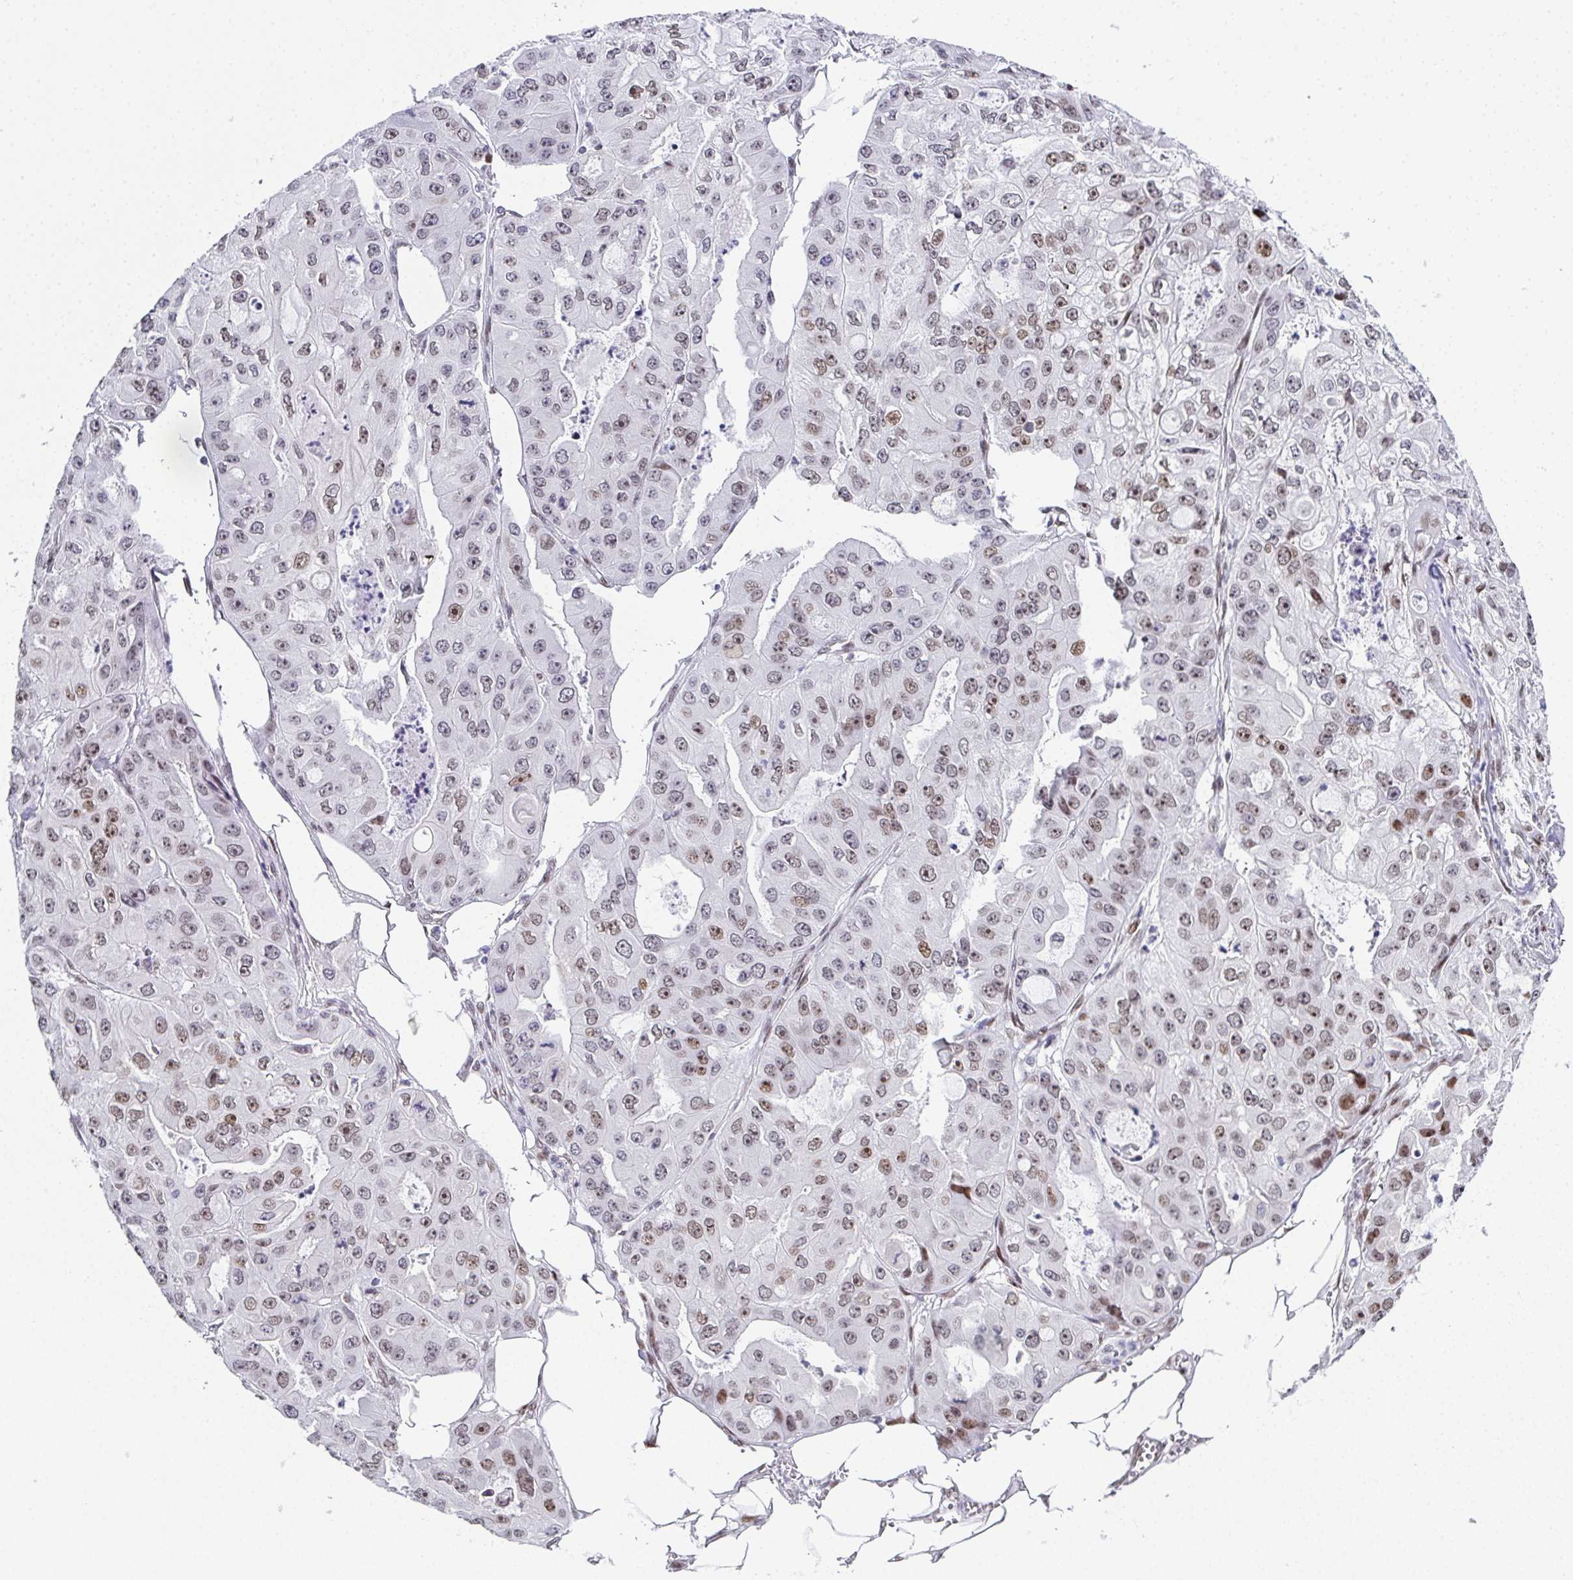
{"staining": {"intensity": "moderate", "quantity": "25%-75%", "location": "nuclear"}, "tissue": "ovarian cancer", "cell_type": "Tumor cells", "image_type": "cancer", "snomed": [{"axis": "morphology", "description": "Cystadenocarcinoma, serous, NOS"}, {"axis": "topography", "description": "Ovary"}], "caption": "Tumor cells reveal medium levels of moderate nuclear positivity in about 25%-75% of cells in ovarian serous cystadenocarcinoma. The staining was performed using DAB to visualize the protein expression in brown, while the nuclei were stained in blue with hematoxylin (Magnification: 20x).", "gene": "RB1", "patient": {"sex": "female", "age": 56}}